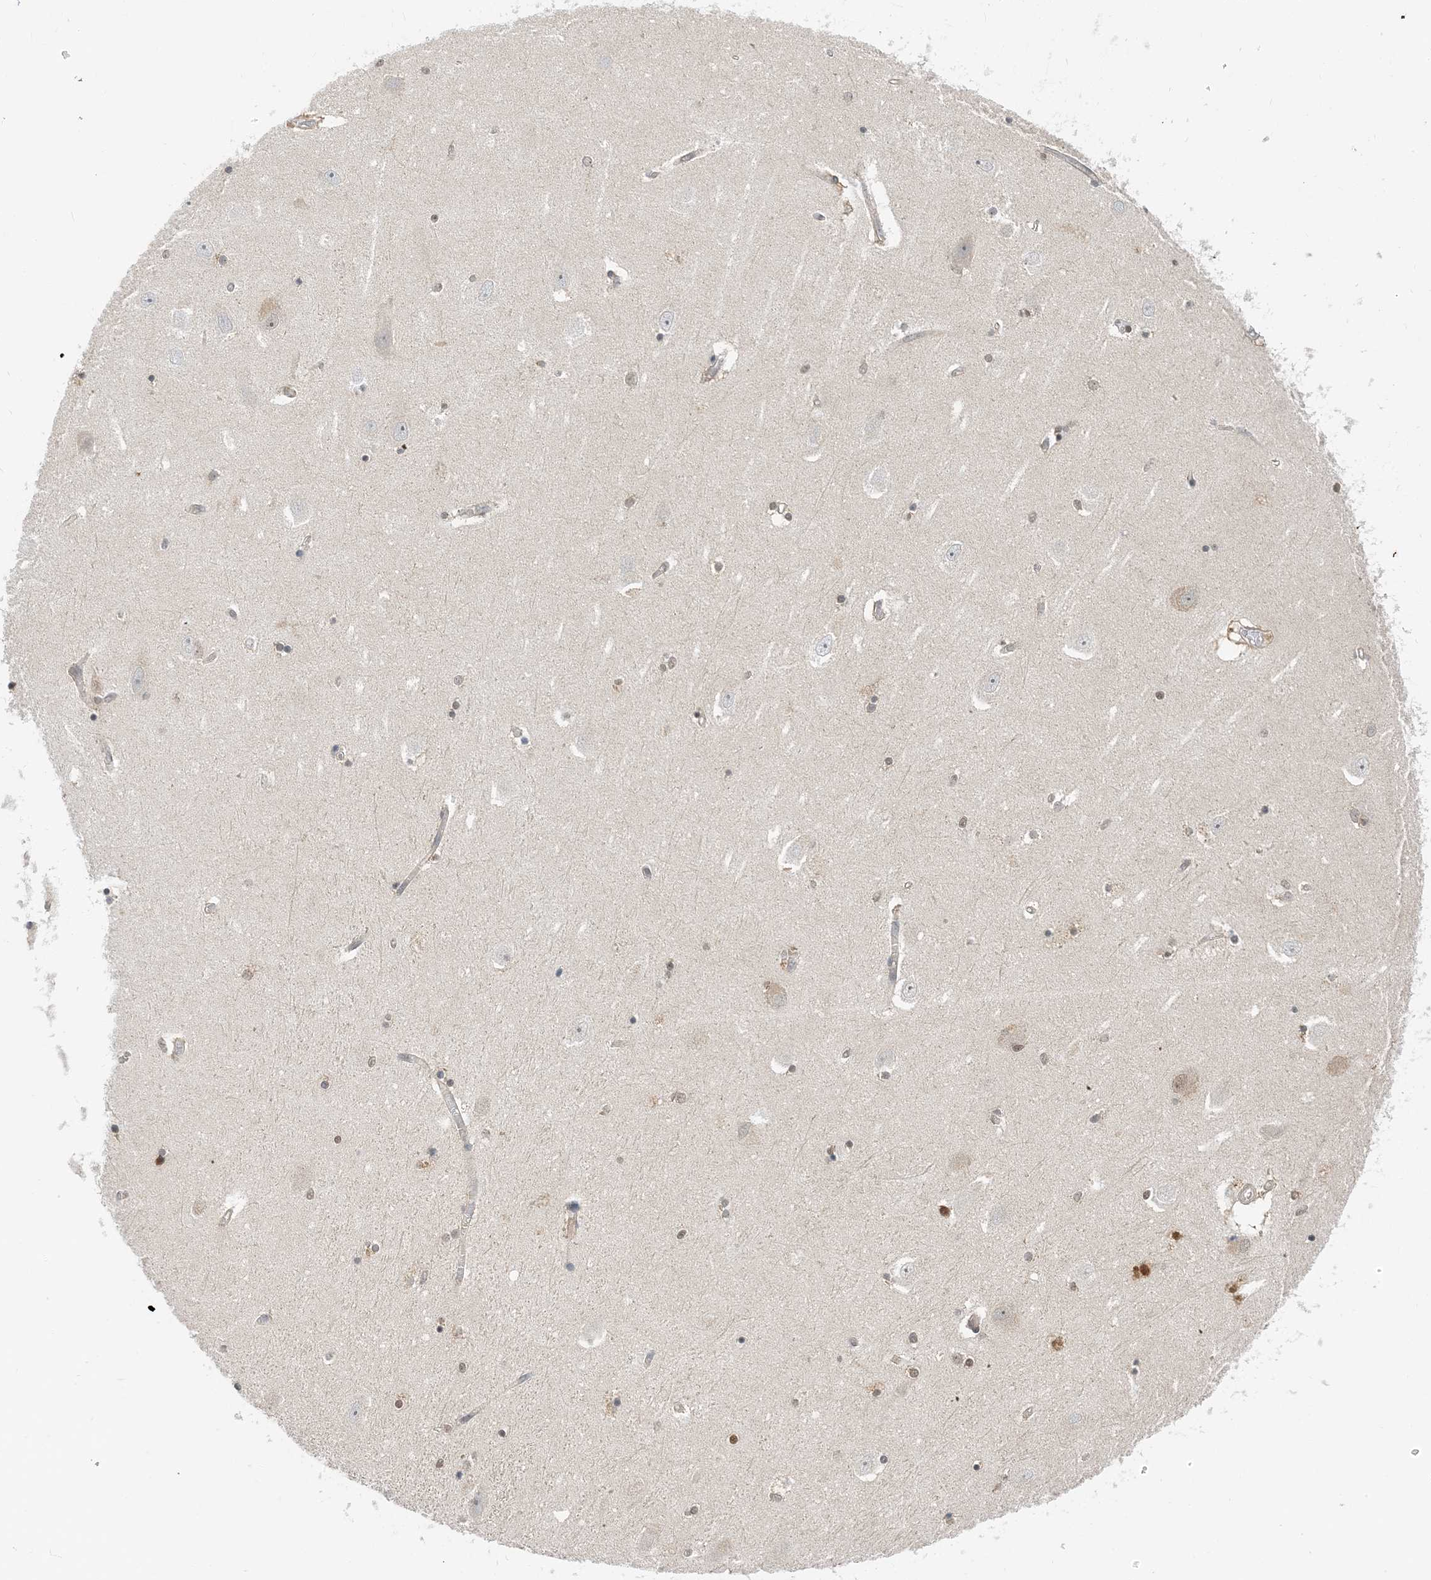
{"staining": {"intensity": "negative", "quantity": "none", "location": "none"}, "tissue": "hippocampus", "cell_type": "Glial cells", "image_type": "normal", "snomed": [{"axis": "morphology", "description": "Normal tissue, NOS"}, {"axis": "topography", "description": "Hippocampus"}], "caption": "This is an IHC micrograph of benign human hippocampus. There is no positivity in glial cells.", "gene": "ZNF740", "patient": {"sex": "female", "age": 54}}